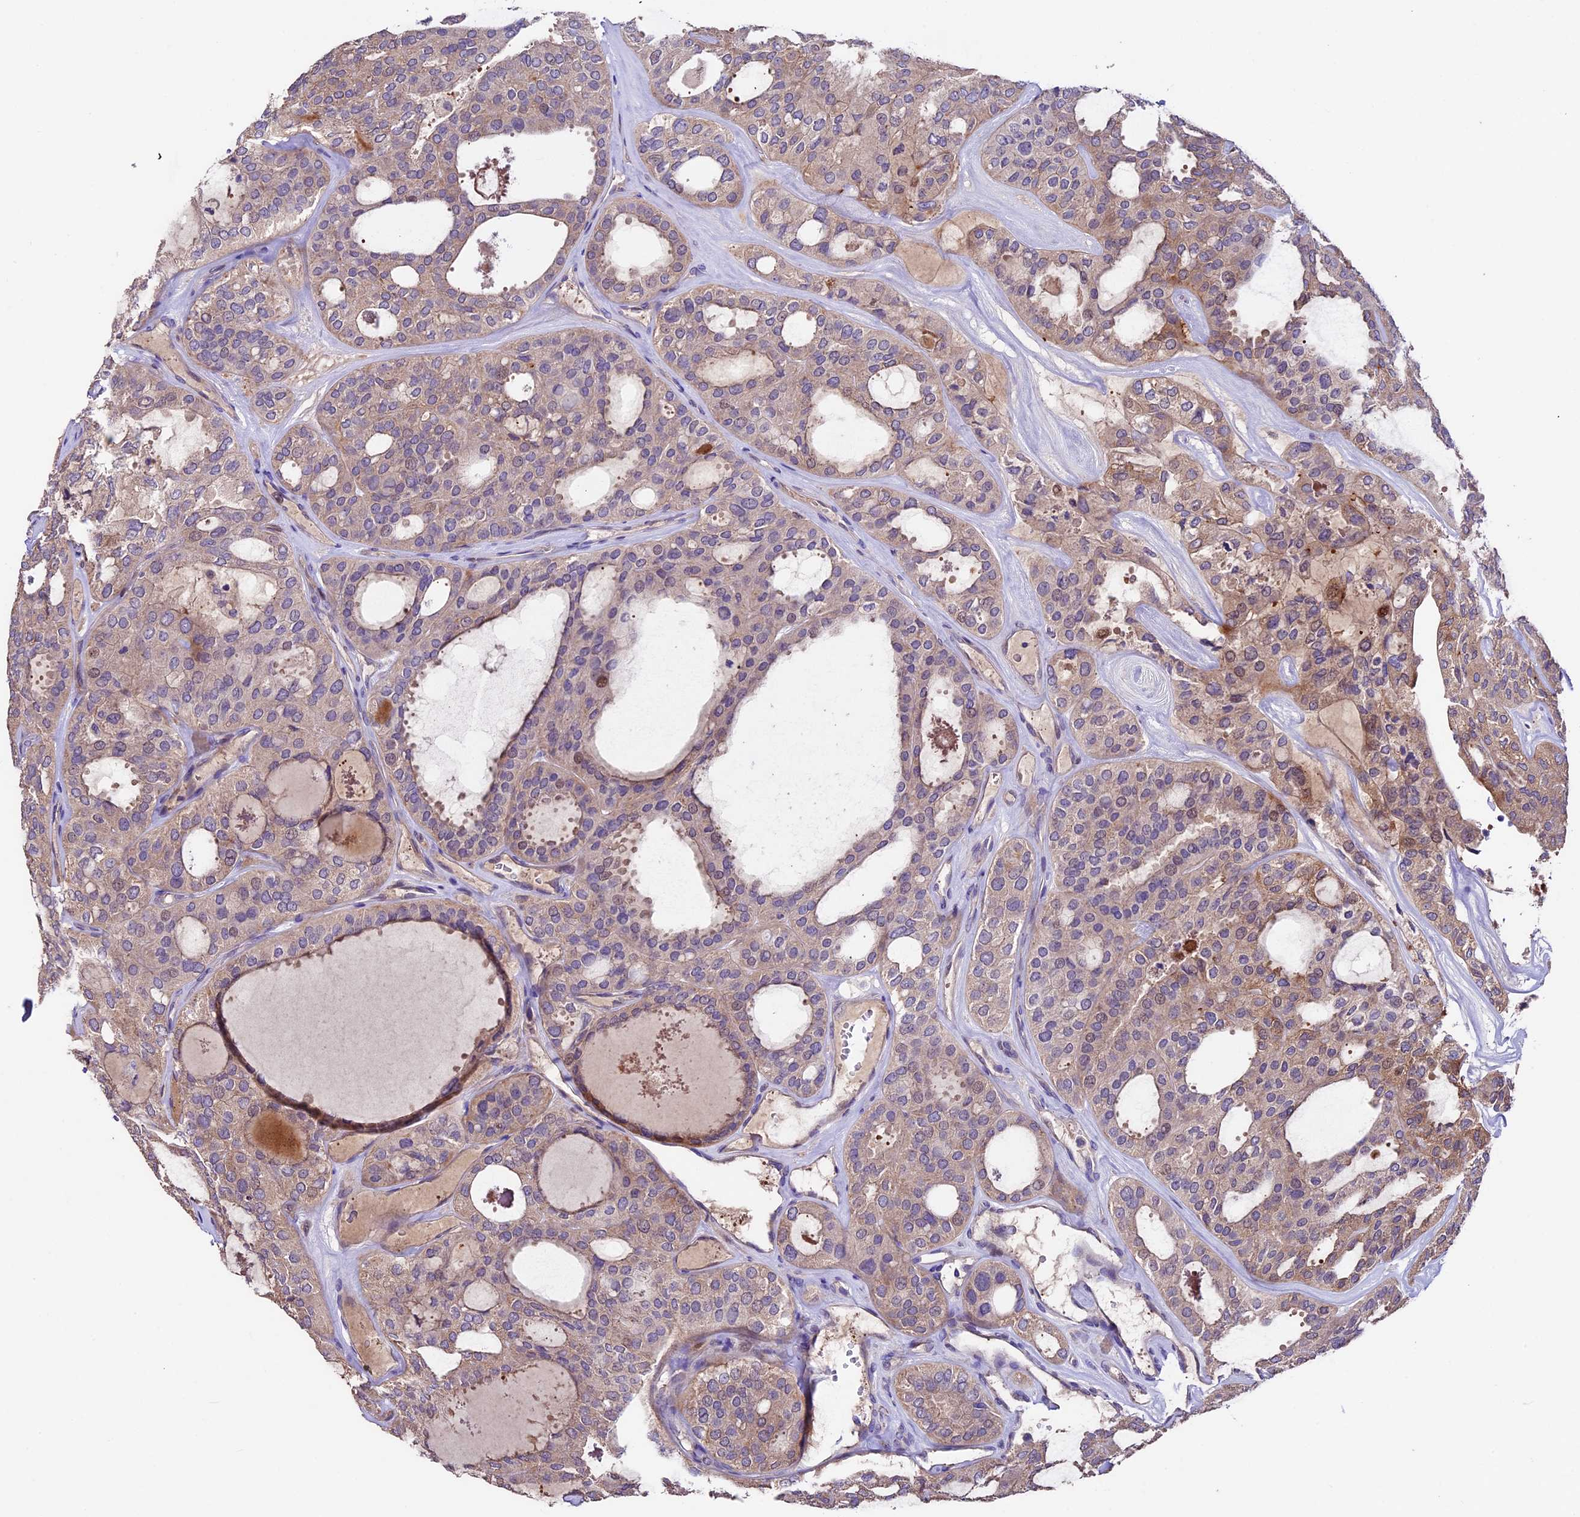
{"staining": {"intensity": "weak", "quantity": "25%-75%", "location": "cytoplasmic/membranous"}, "tissue": "thyroid cancer", "cell_type": "Tumor cells", "image_type": "cancer", "snomed": [{"axis": "morphology", "description": "Follicular adenoma carcinoma, NOS"}, {"axis": "topography", "description": "Thyroid gland"}], "caption": "Thyroid cancer stained with a protein marker demonstrates weak staining in tumor cells.", "gene": "SBNO2", "patient": {"sex": "male", "age": 75}}